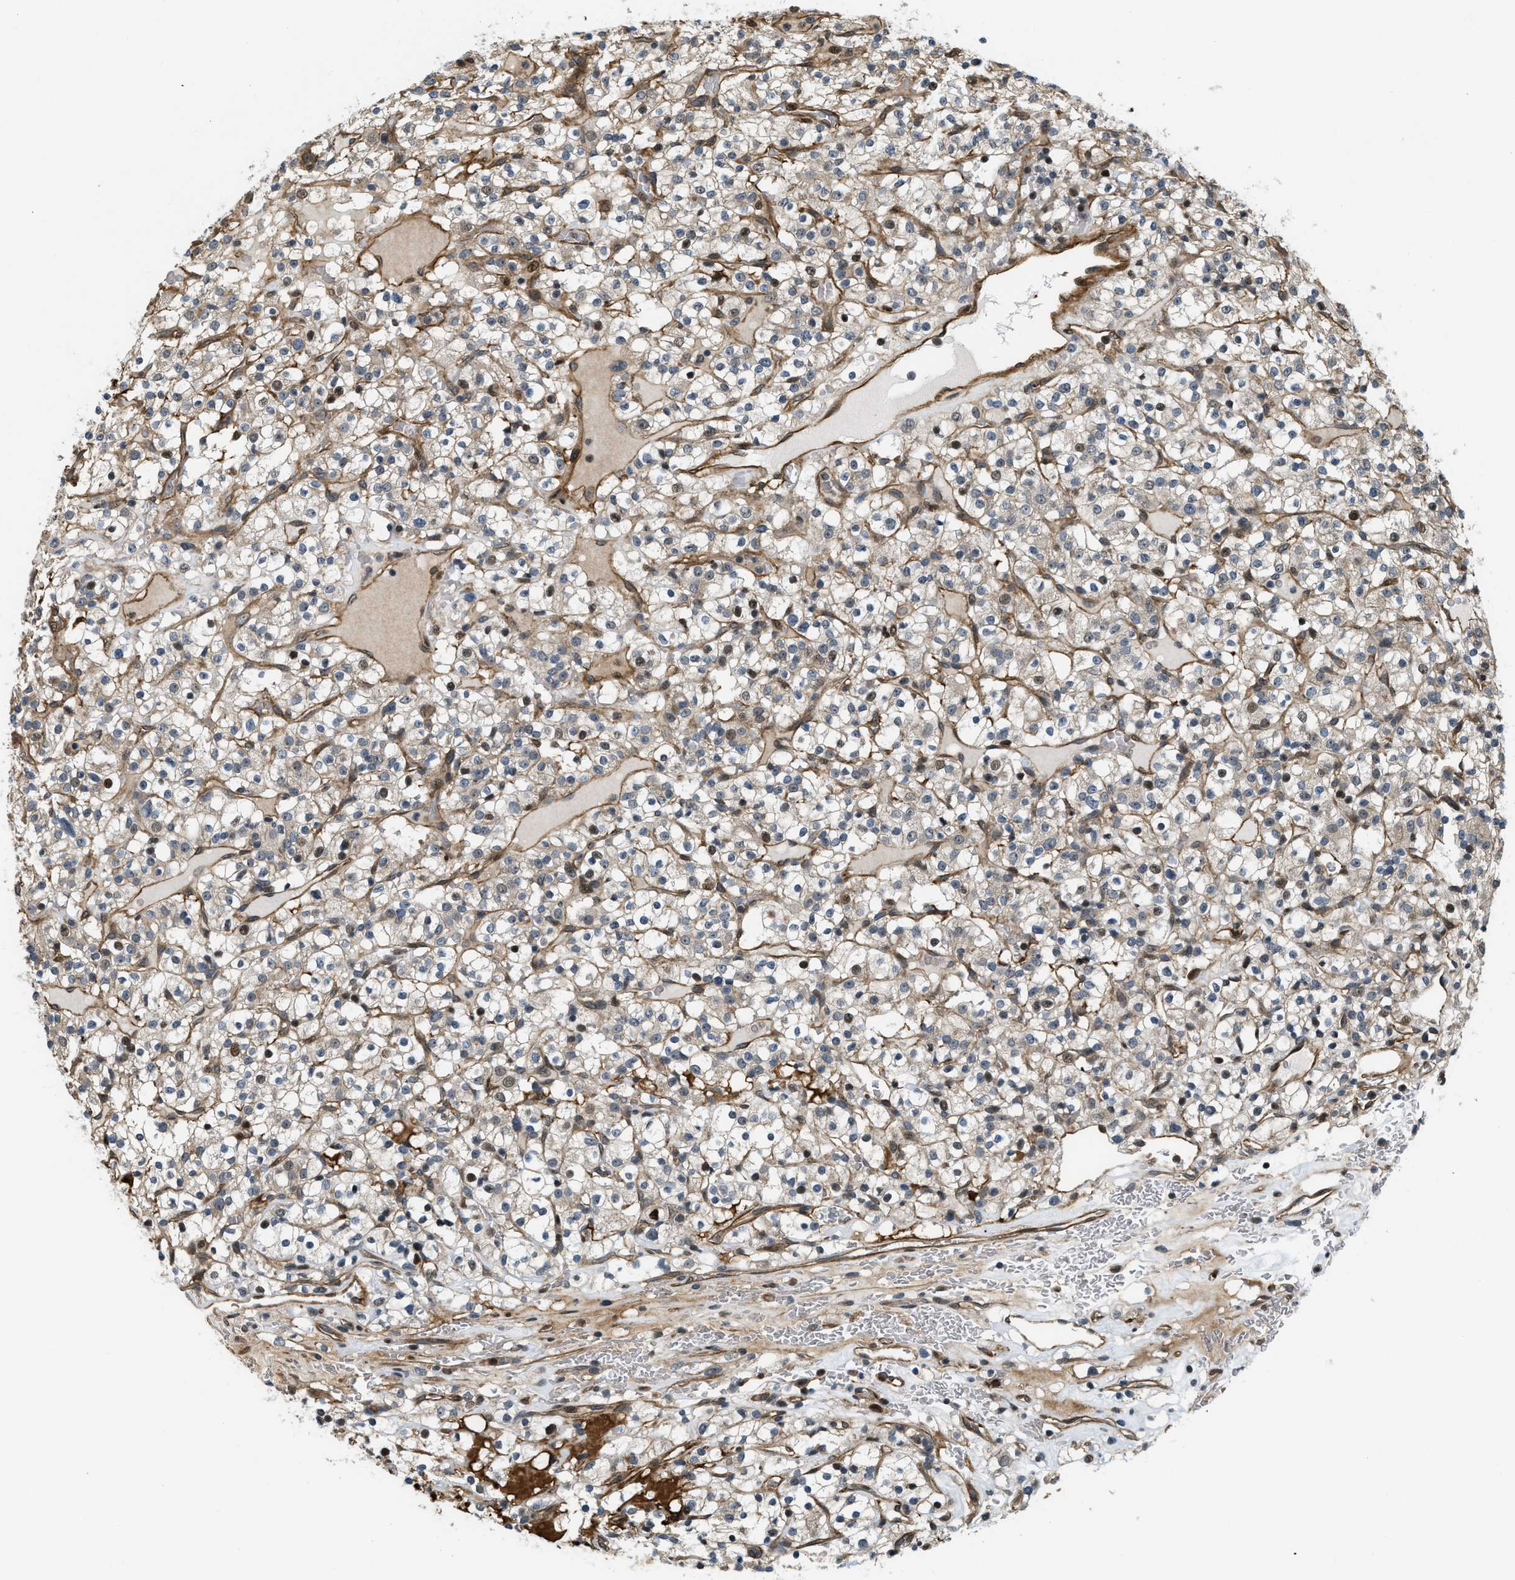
{"staining": {"intensity": "moderate", "quantity": "<25%", "location": "nuclear"}, "tissue": "renal cancer", "cell_type": "Tumor cells", "image_type": "cancer", "snomed": [{"axis": "morphology", "description": "Normal tissue, NOS"}, {"axis": "morphology", "description": "Adenocarcinoma, NOS"}, {"axis": "topography", "description": "Kidney"}], "caption": "There is low levels of moderate nuclear positivity in tumor cells of renal cancer (adenocarcinoma), as demonstrated by immunohistochemical staining (brown color).", "gene": "LTA4H", "patient": {"sex": "female", "age": 72}}